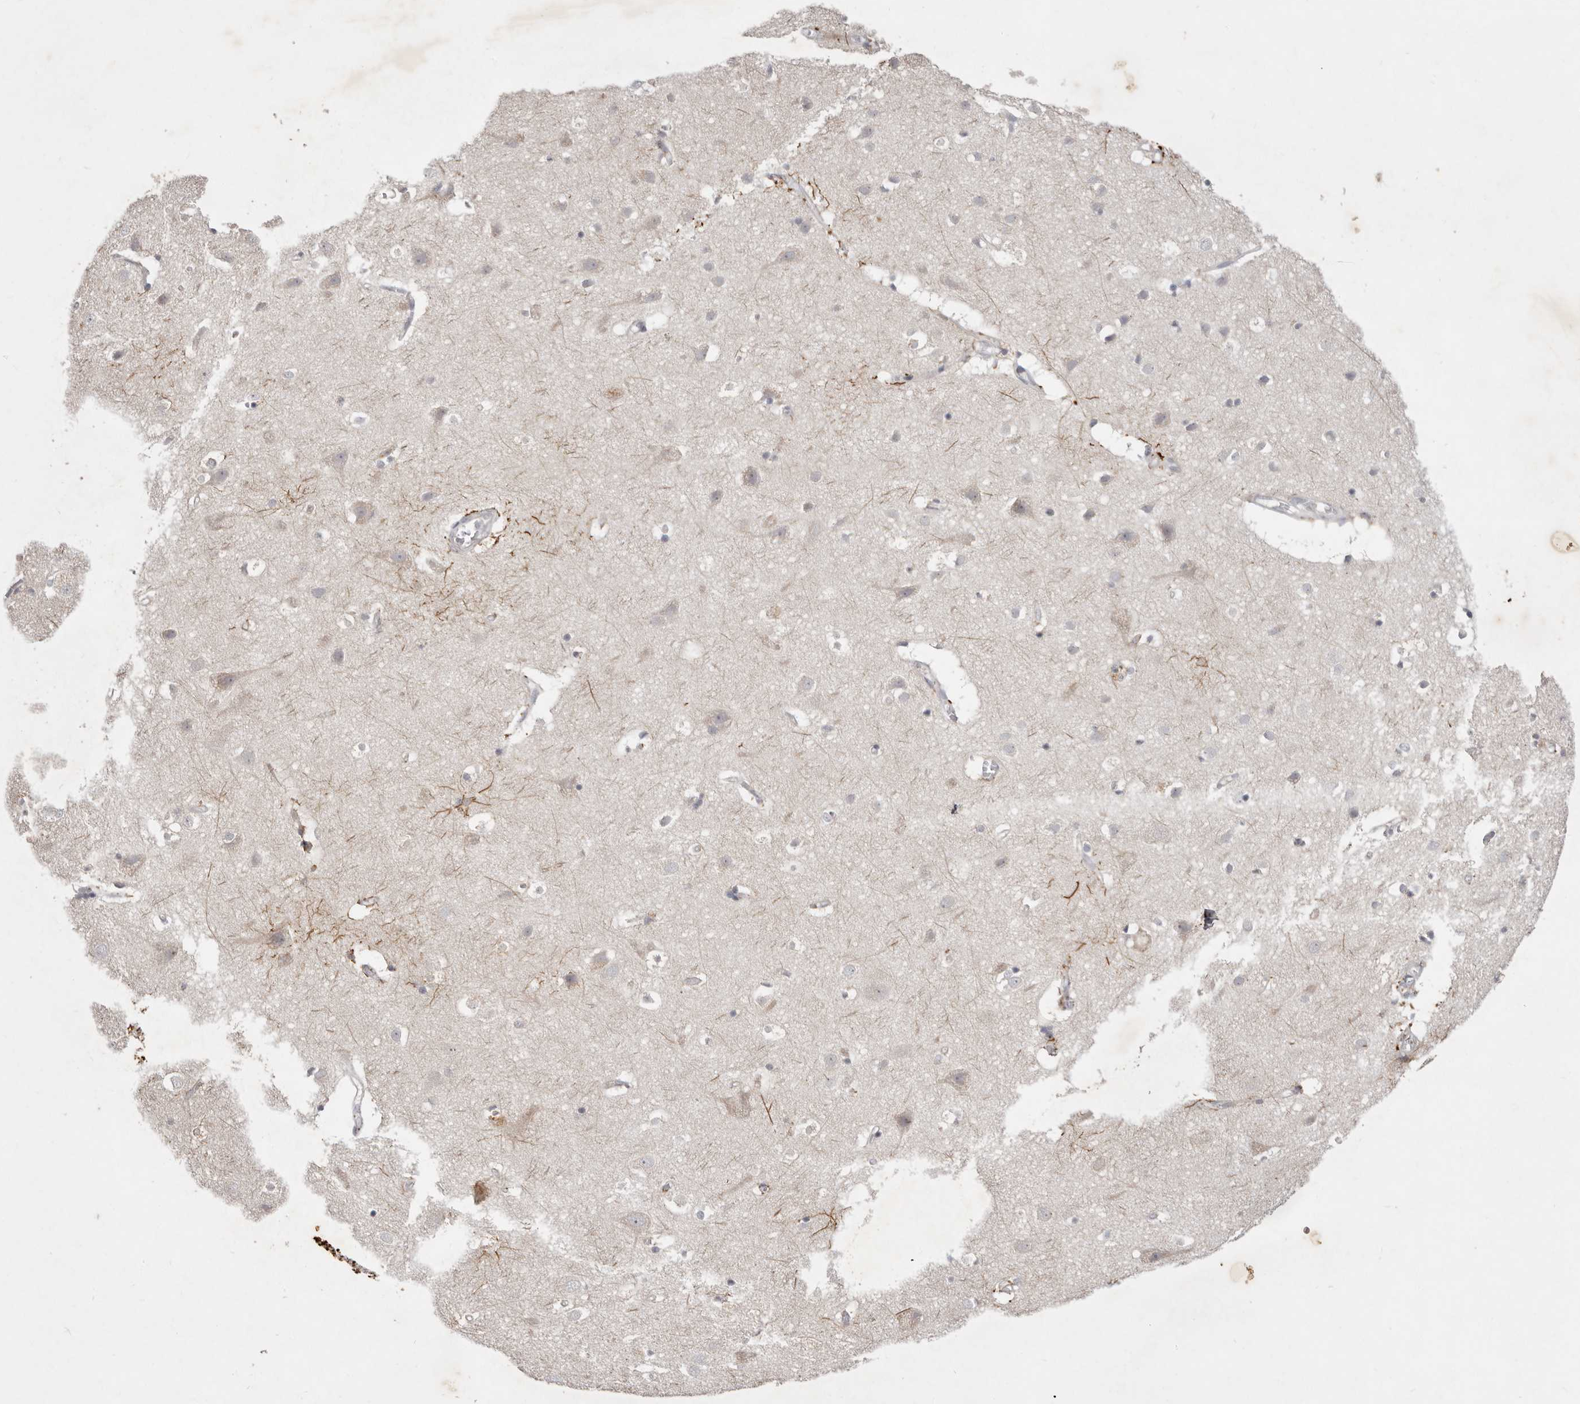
{"staining": {"intensity": "negative", "quantity": "none", "location": "none"}, "tissue": "cerebral cortex", "cell_type": "Endothelial cells", "image_type": "normal", "snomed": [{"axis": "morphology", "description": "Normal tissue, NOS"}, {"axis": "topography", "description": "Cerebral cortex"}], "caption": "A high-resolution micrograph shows IHC staining of normal cerebral cortex, which reveals no significant expression in endothelial cells.", "gene": "GPR84", "patient": {"sex": "male", "age": 54}}